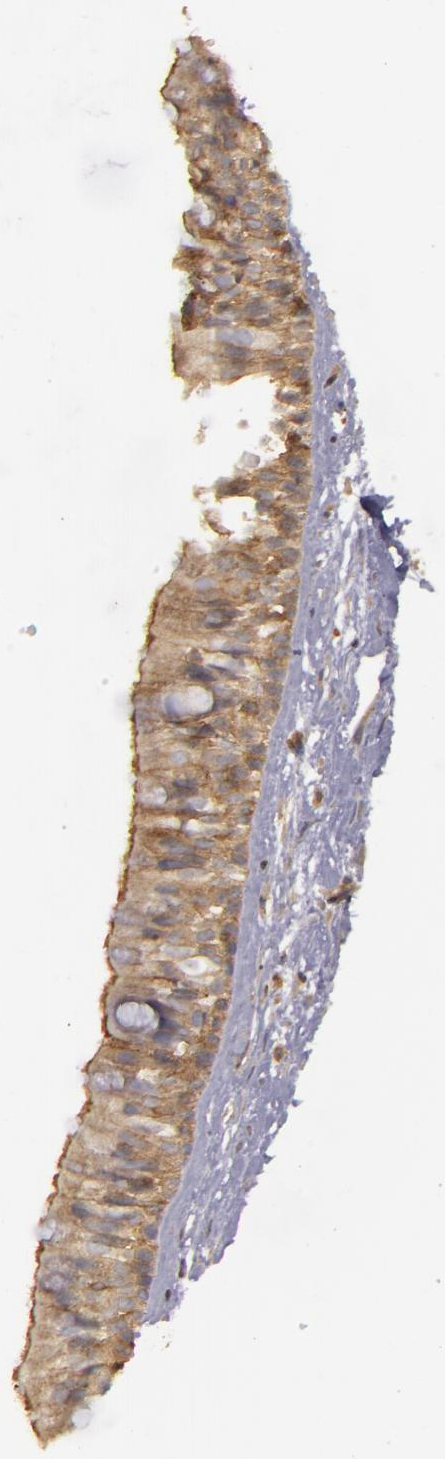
{"staining": {"intensity": "moderate", "quantity": ">75%", "location": "cytoplasmic/membranous"}, "tissue": "nasopharynx", "cell_type": "Respiratory epithelial cells", "image_type": "normal", "snomed": [{"axis": "morphology", "description": "Normal tissue, NOS"}, {"axis": "topography", "description": "Nasopharynx"}], "caption": "A medium amount of moderate cytoplasmic/membranous expression is seen in about >75% of respiratory epithelial cells in benign nasopharynx.", "gene": "HRAS", "patient": {"sex": "male", "age": 13}}